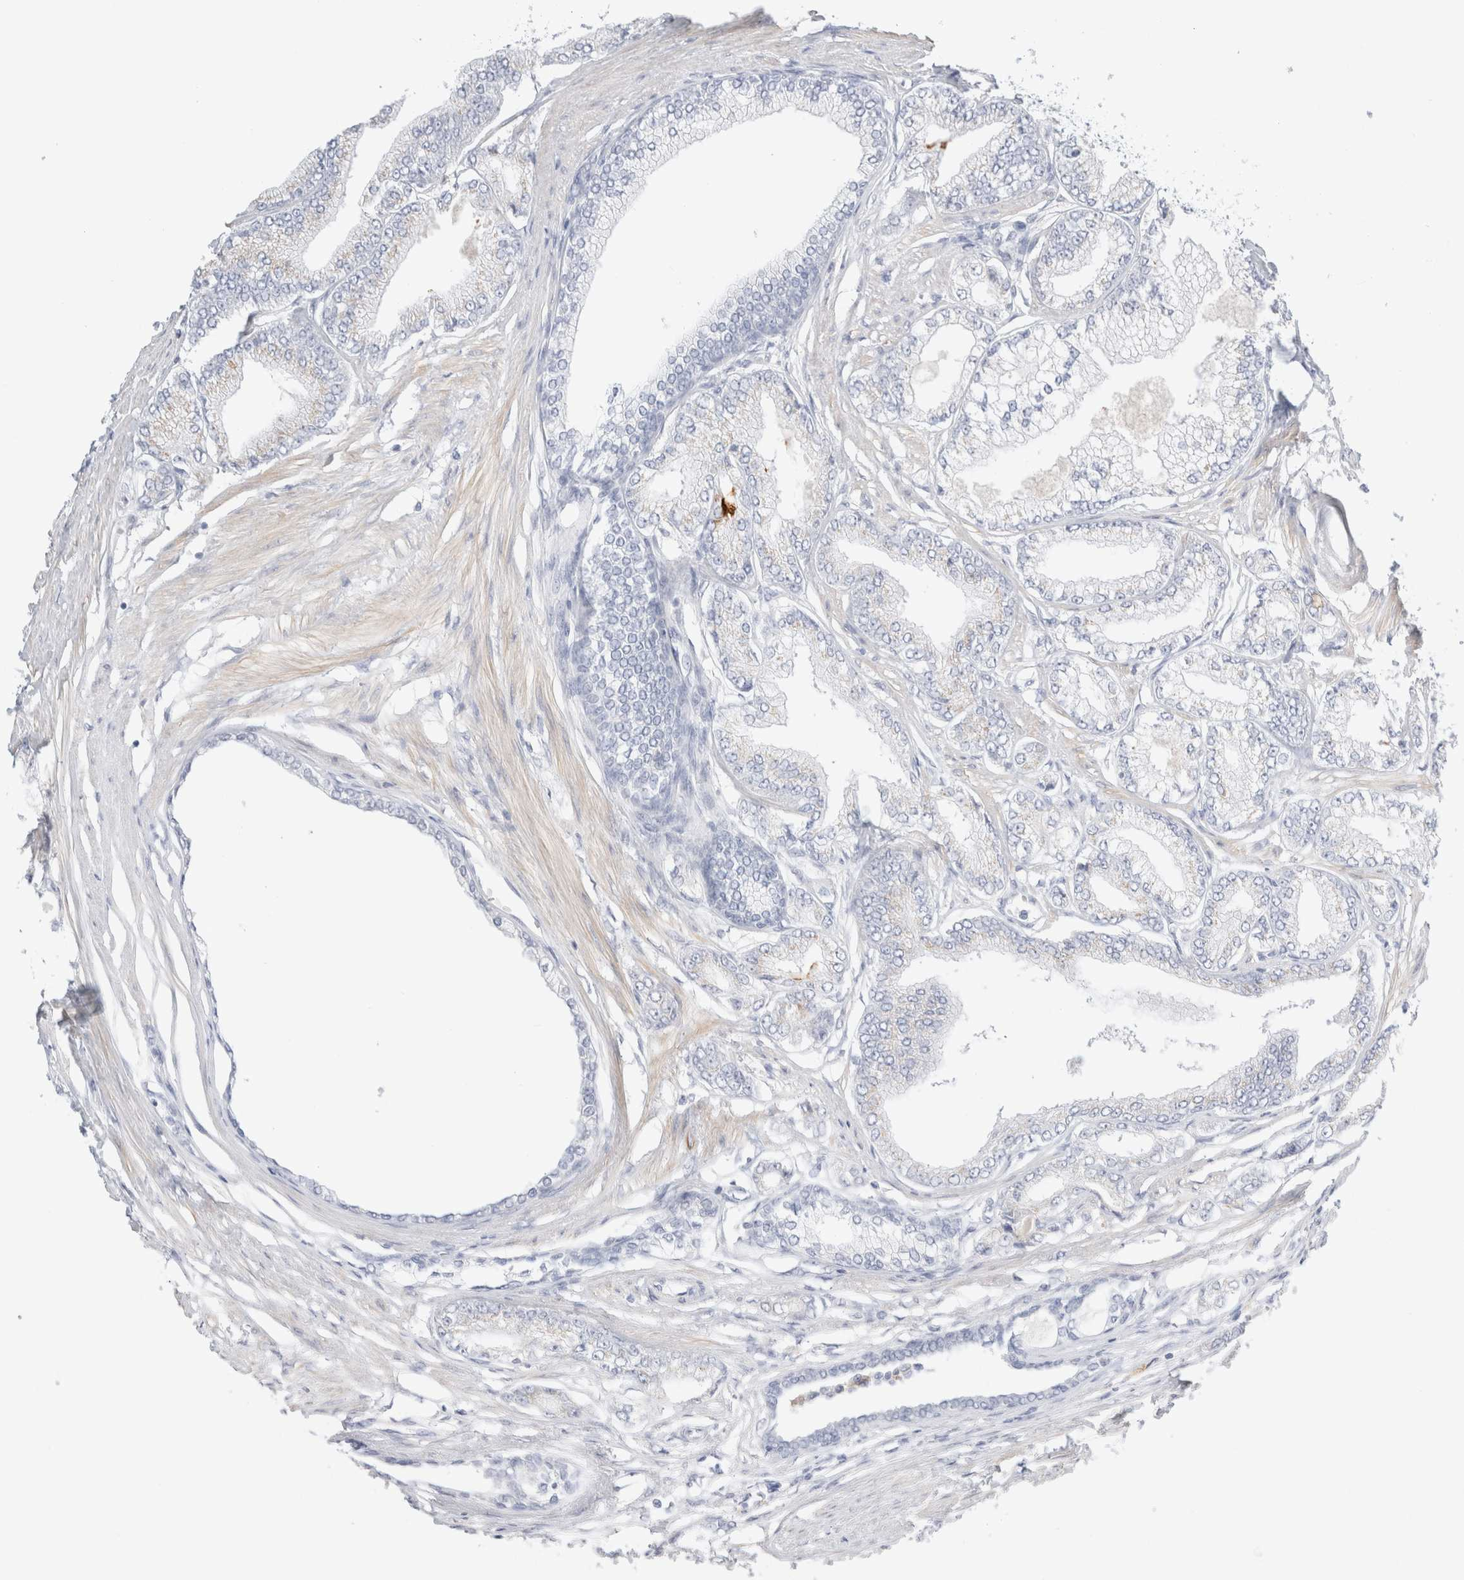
{"staining": {"intensity": "negative", "quantity": "none", "location": "none"}, "tissue": "prostate cancer", "cell_type": "Tumor cells", "image_type": "cancer", "snomed": [{"axis": "morphology", "description": "Adenocarcinoma, Low grade"}, {"axis": "topography", "description": "Prostate"}], "caption": "Tumor cells show no significant protein staining in low-grade adenocarcinoma (prostate).", "gene": "ADAM30", "patient": {"sex": "male", "age": 52}}